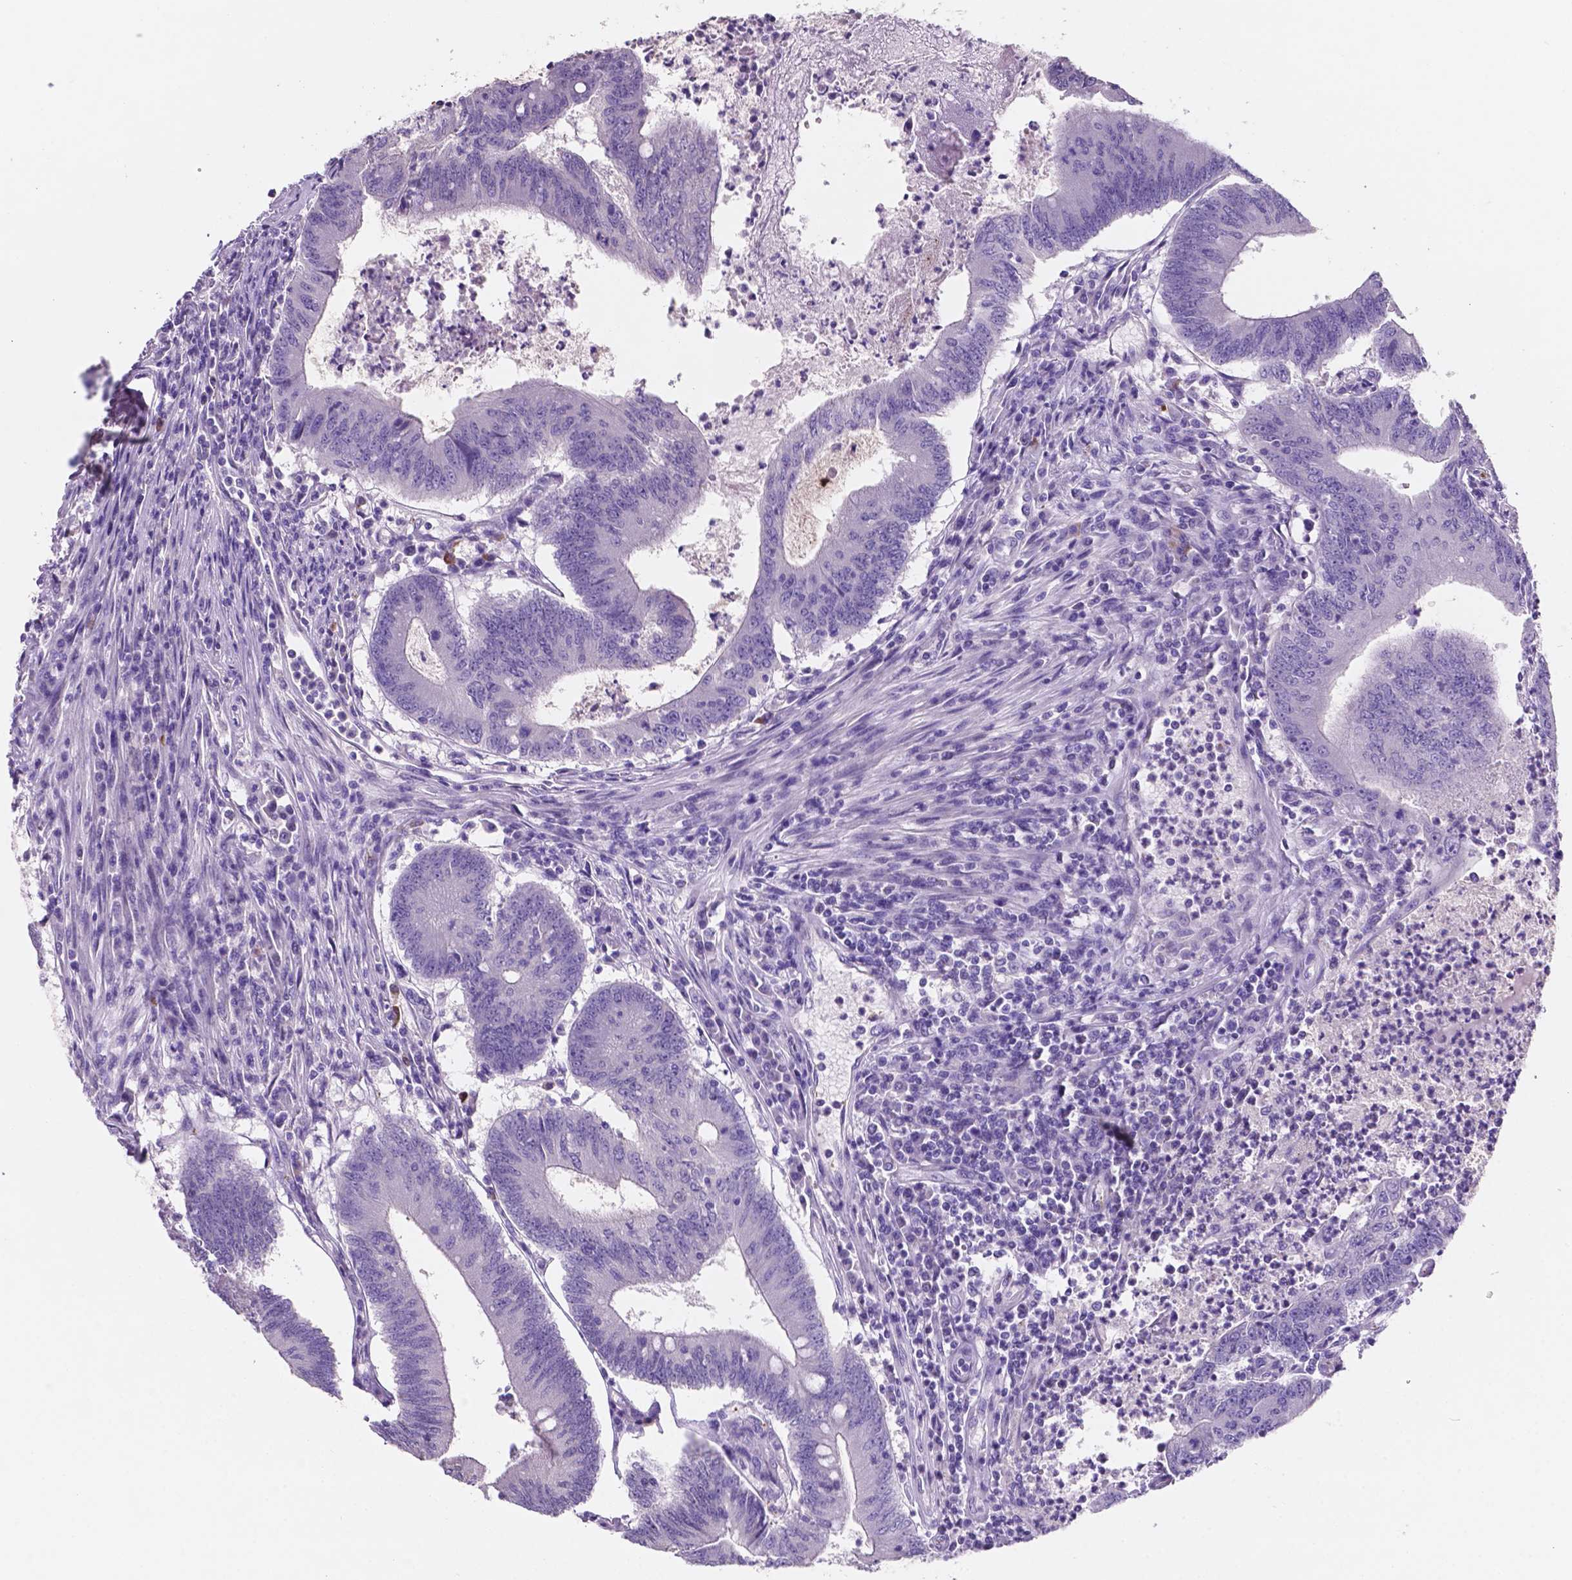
{"staining": {"intensity": "negative", "quantity": "none", "location": "none"}, "tissue": "colorectal cancer", "cell_type": "Tumor cells", "image_type": "cancer", "snomed": [{"axis": "morphology", "description": "Adenocarcinoma, NOS"}, {"axis": "topography", "description": "Colon"}], "caption": "Histopathology image shows no protein expression in tumor cells of colorectal adenocarcinoma tissue.", "gene": "EBLN2", "patient": {"sex": "female", "age": 70}}